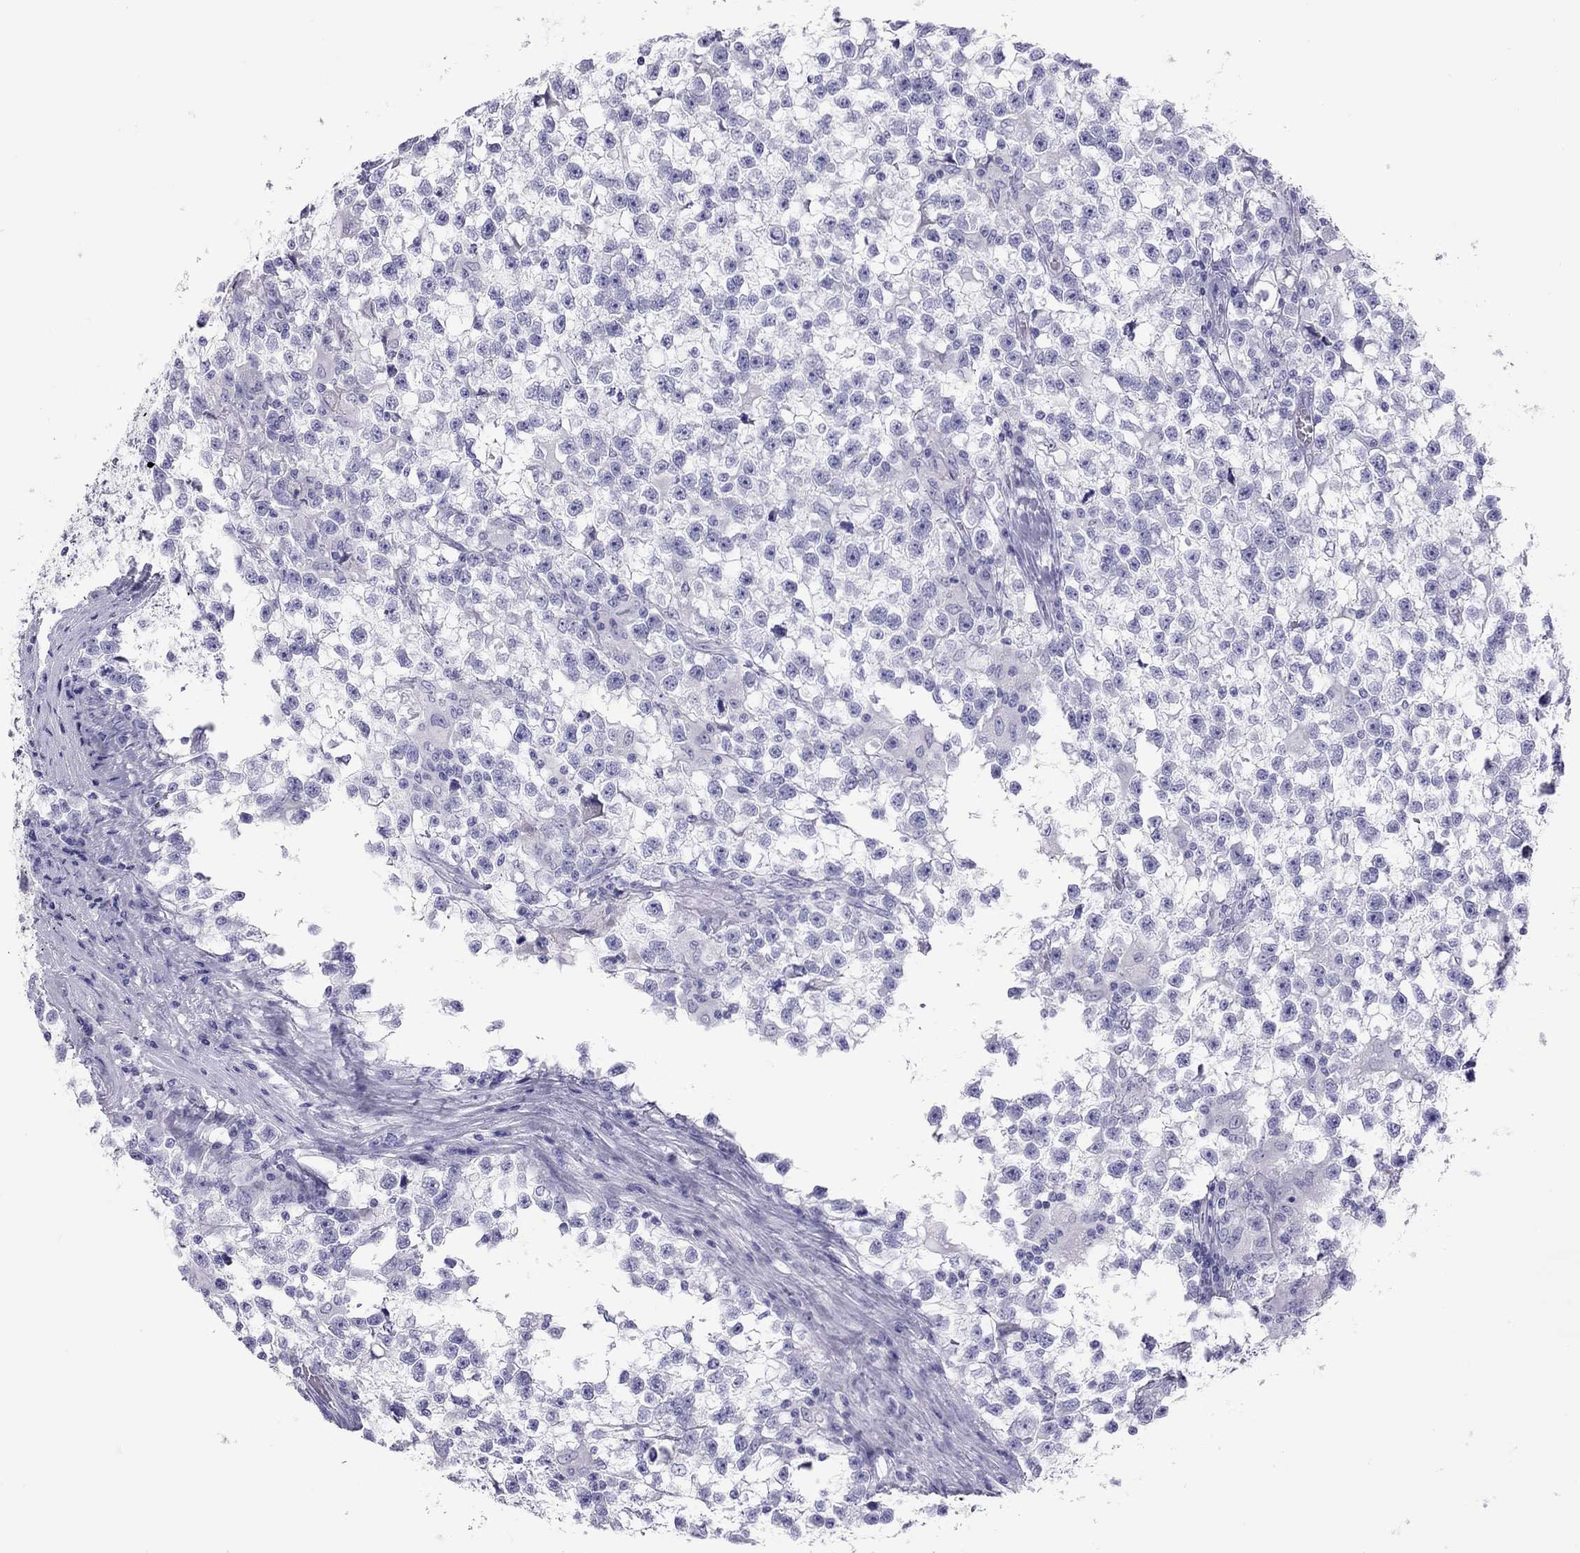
{"staining": {"intensity": "negative", "quantity": "none", "location": "none"}, "tissue": "testis cancer", "cell_type": "Tumor cells", "image_type": "cancer", "snomed": [{"axis": "morphology", "description": "Seminoma, NOS"}, {"axis": "topography", "description": "Testis"}], "caption": "Tumor cells show no significant positivity in testis cancer.", "gene": "STAG3", "patient": {"sex": "male", "age": 31}}